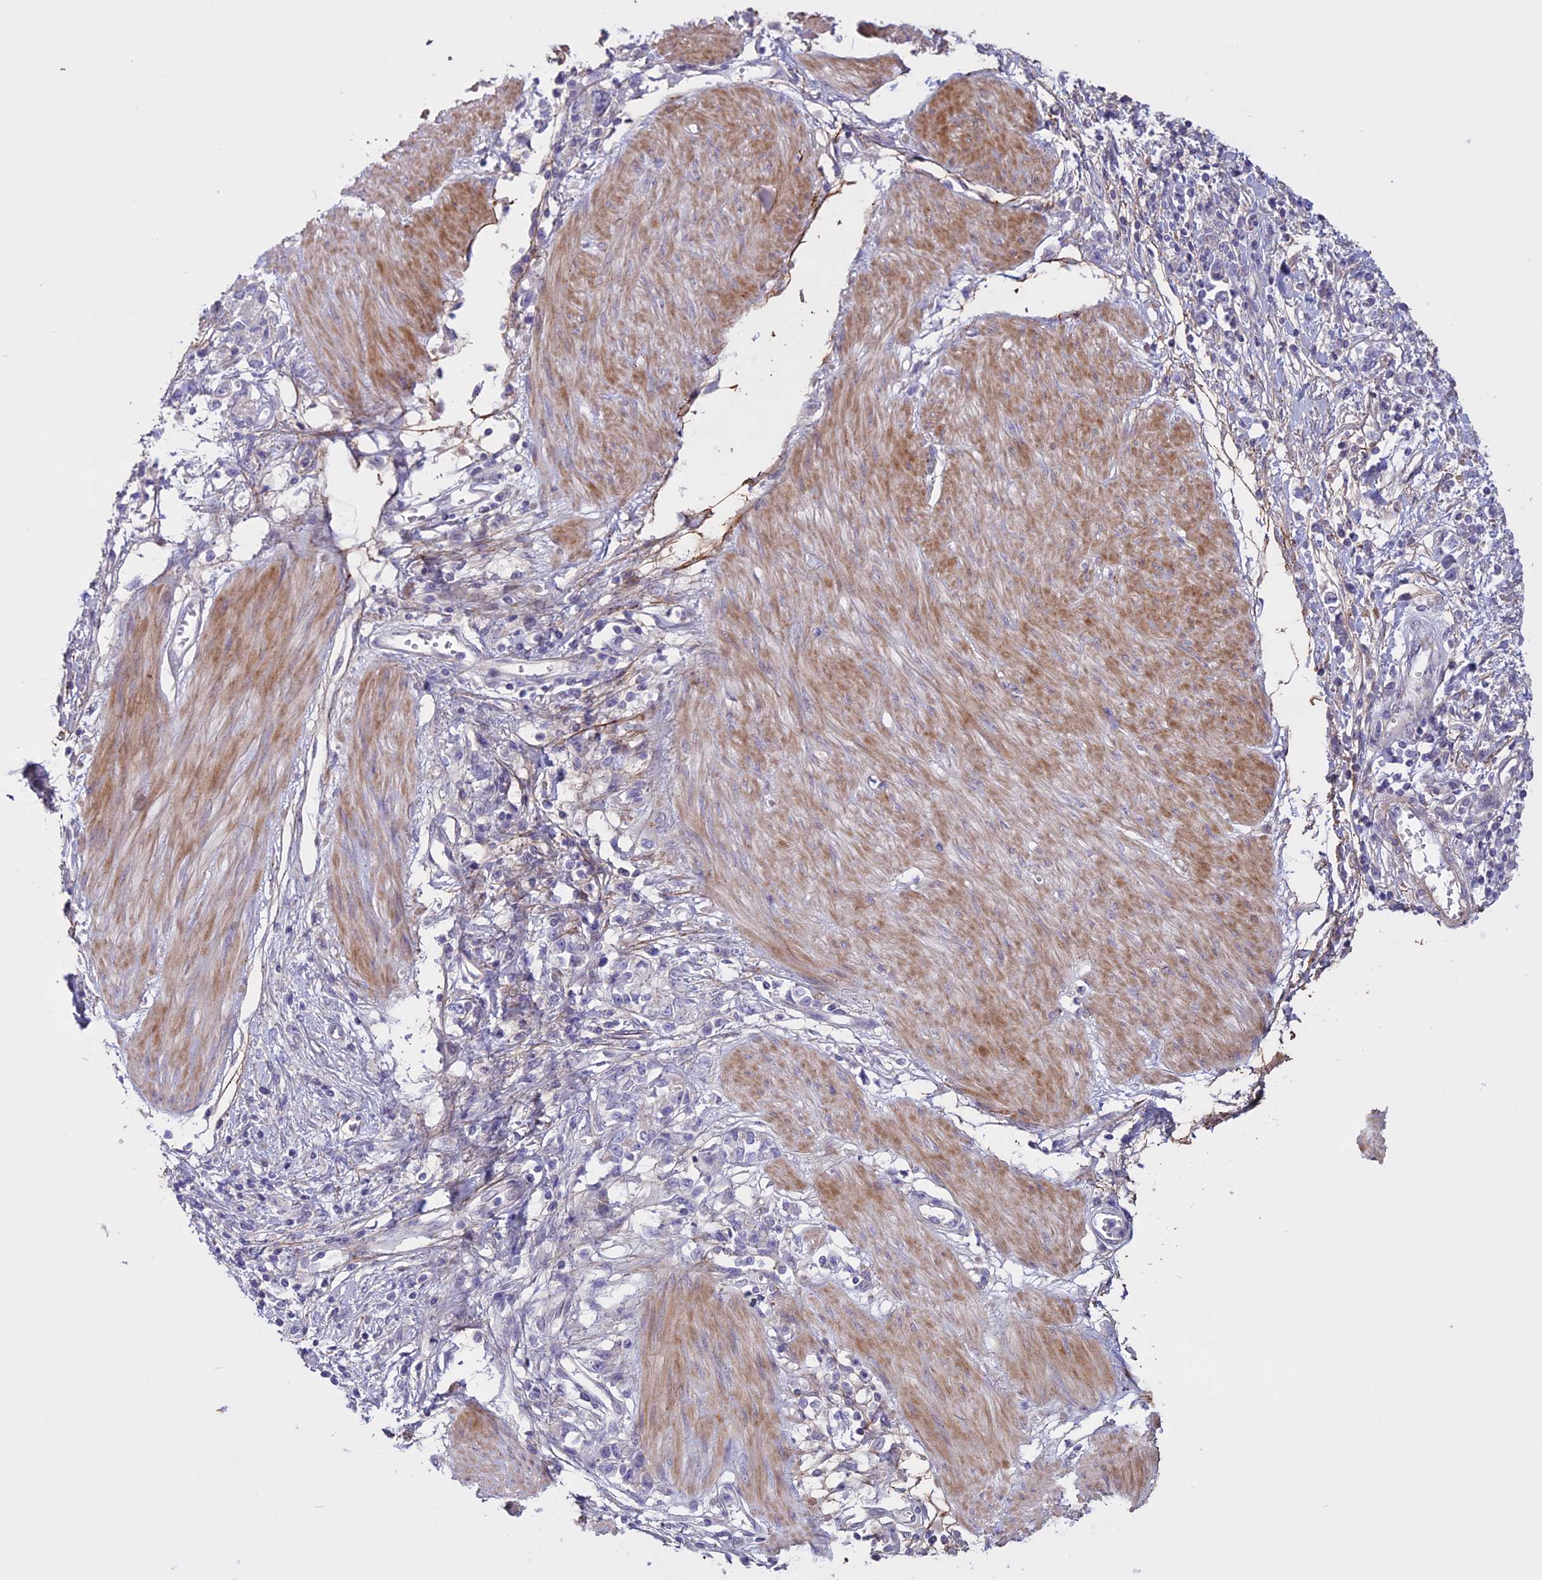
{"staining": {"intensity": "negative", "quantity": "none", "location": "none"}, "tissue": "stomach cancer", "cell_type": "Tumor cells", "image_type": "cancer", "snomed": [{"axis": "morphology", "description": "Adenocarcinoma, NOS"}, {"axis": "topography", "description": "Stomach"}], "caption": "DAB immunohistochemical staining of stomach cancer exhibits no significant positivity in tumor cells.", "gene": "SPHKAP", "patient": {"sex": "female", "age": 76}}